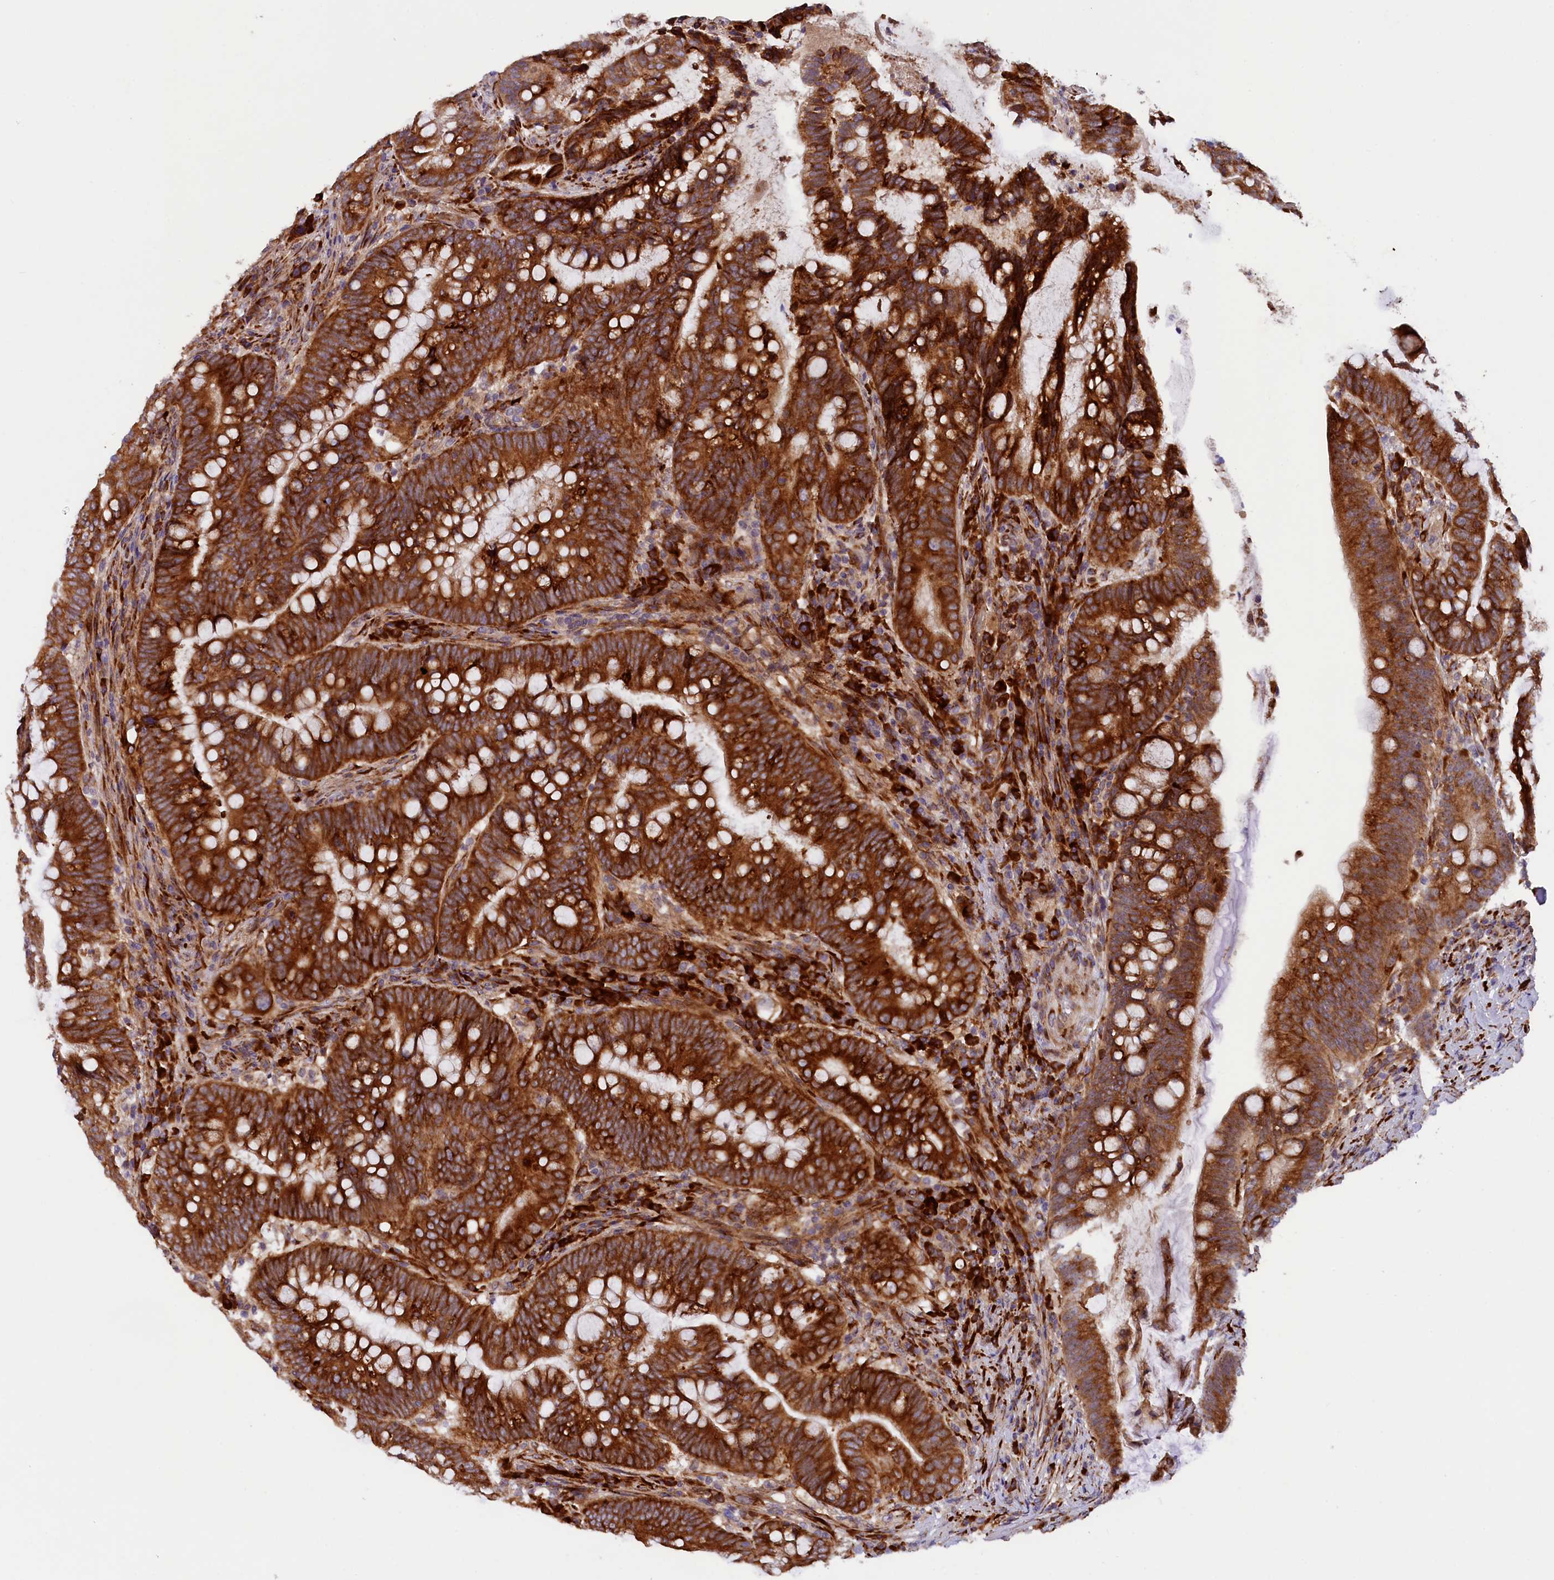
{"staining": {"intensity": "strong", "quantity": ">75%", "location": "cytoplasmic/membranous"}, "tissue": "colorectal cancer", "cell_type": "Tumor cells", "image_type": "cancer", "snomed": [{"axis": "morphology", "description": "Adenocarcinoma, NOS"}, {"axis": "topography", "description": "Colon"}], "caption": "A high amount of strong cytoplasmic/membranous expression is appreciated in approximately >75% of tumor cells in colorectal cancer tissue. Using DAB (3,3'-diaminobenzidine) (brown) and hematoxylin (blue) stains, captured at high magnification using brightfield microscopy.", "gene": "SSC5D", "patient": {"sex": "female", "age": 66}}